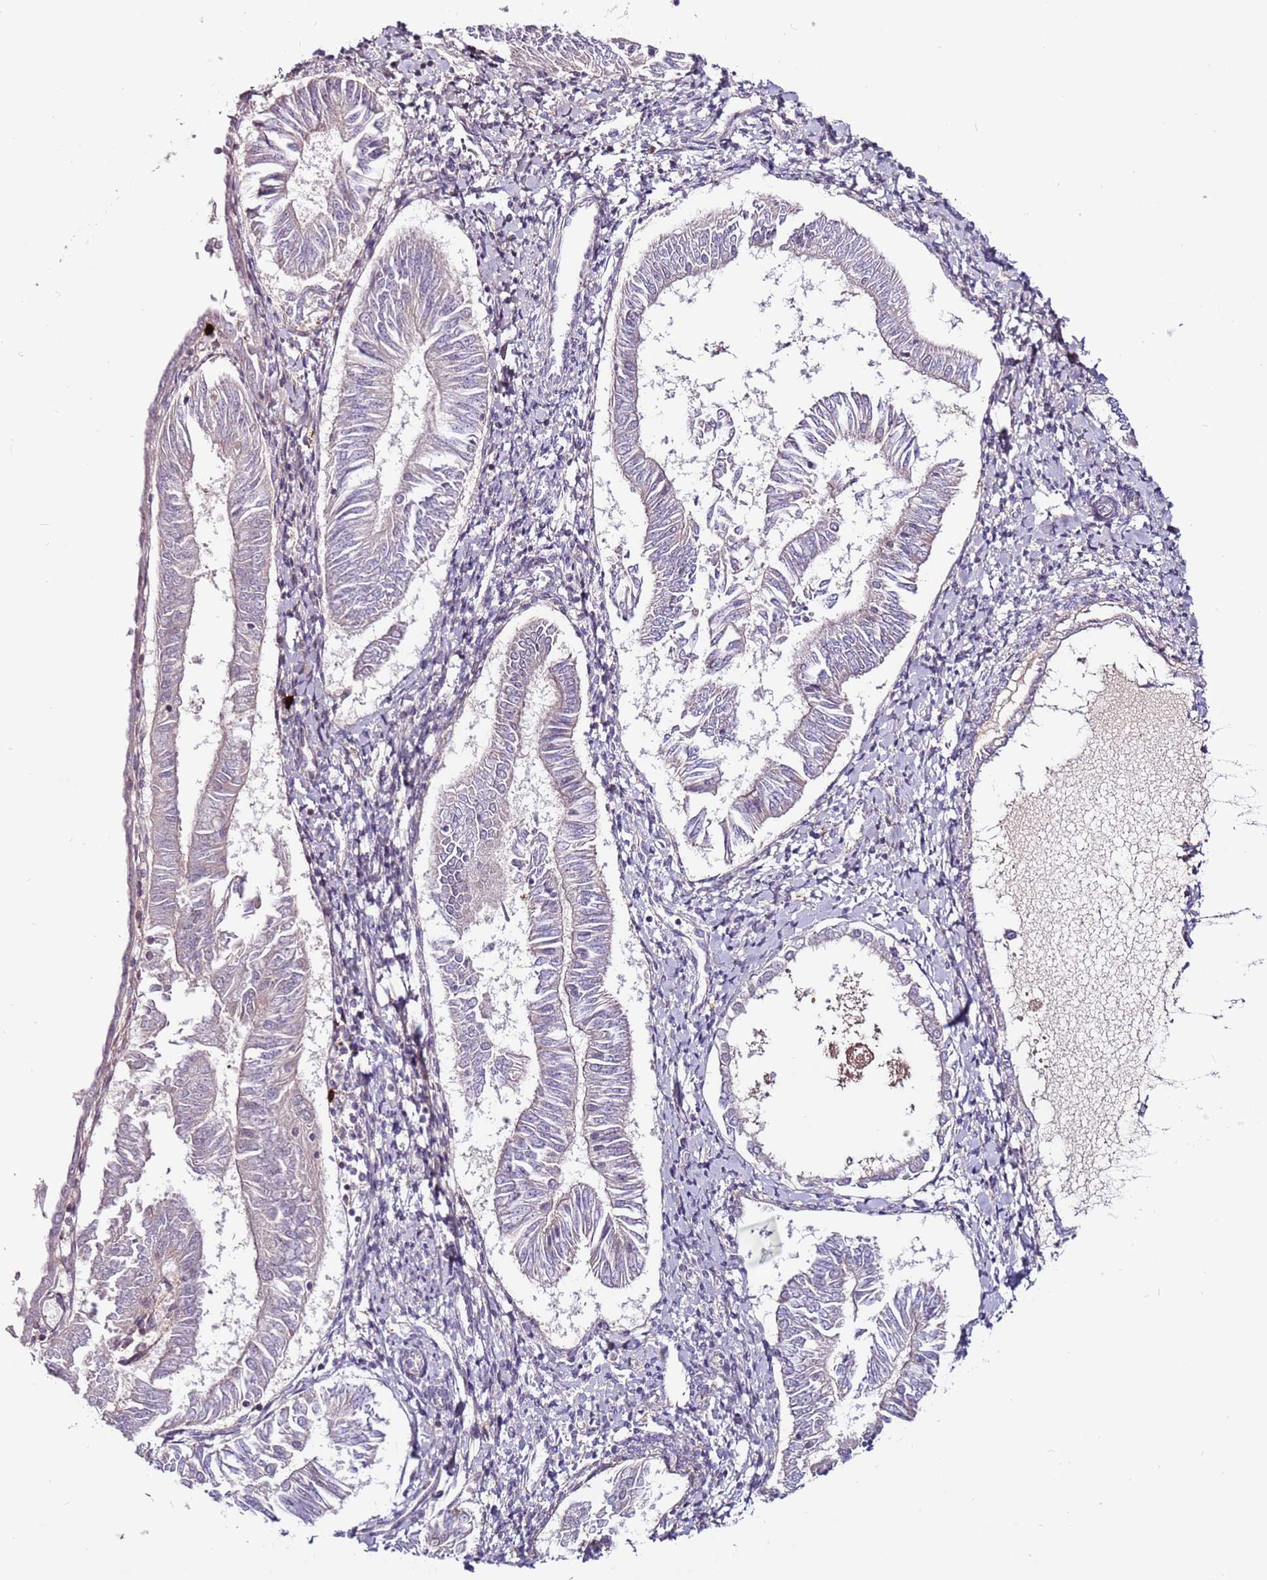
{"staining": {"intensity": "negative", "quantity": "none", "location": "none"}, "tissue": "endometrial cancer", "cell_type": "Tumor cells", "image_type": "cancer", "snomed": [{"axis": "morphology", "description": "Adenocarcinoma, NOS"}, {"axis": "topography", "description": "Endometrium"}], "caption": "Immunohistochemistry (IHC) histopathology image of neoplastic tissue: endometrial cancer (adenocarcinoma) stained with DAB (3,3'-diaminobenzidine) displays no significant protein expression in tumor cells. (DAB (3,3'-diaminobenzidine) immunohistochemistry (IHC) with hematoxylin counter stain).", "gene": "MTG2", "patient": {"sex": "female", "age": 58}}